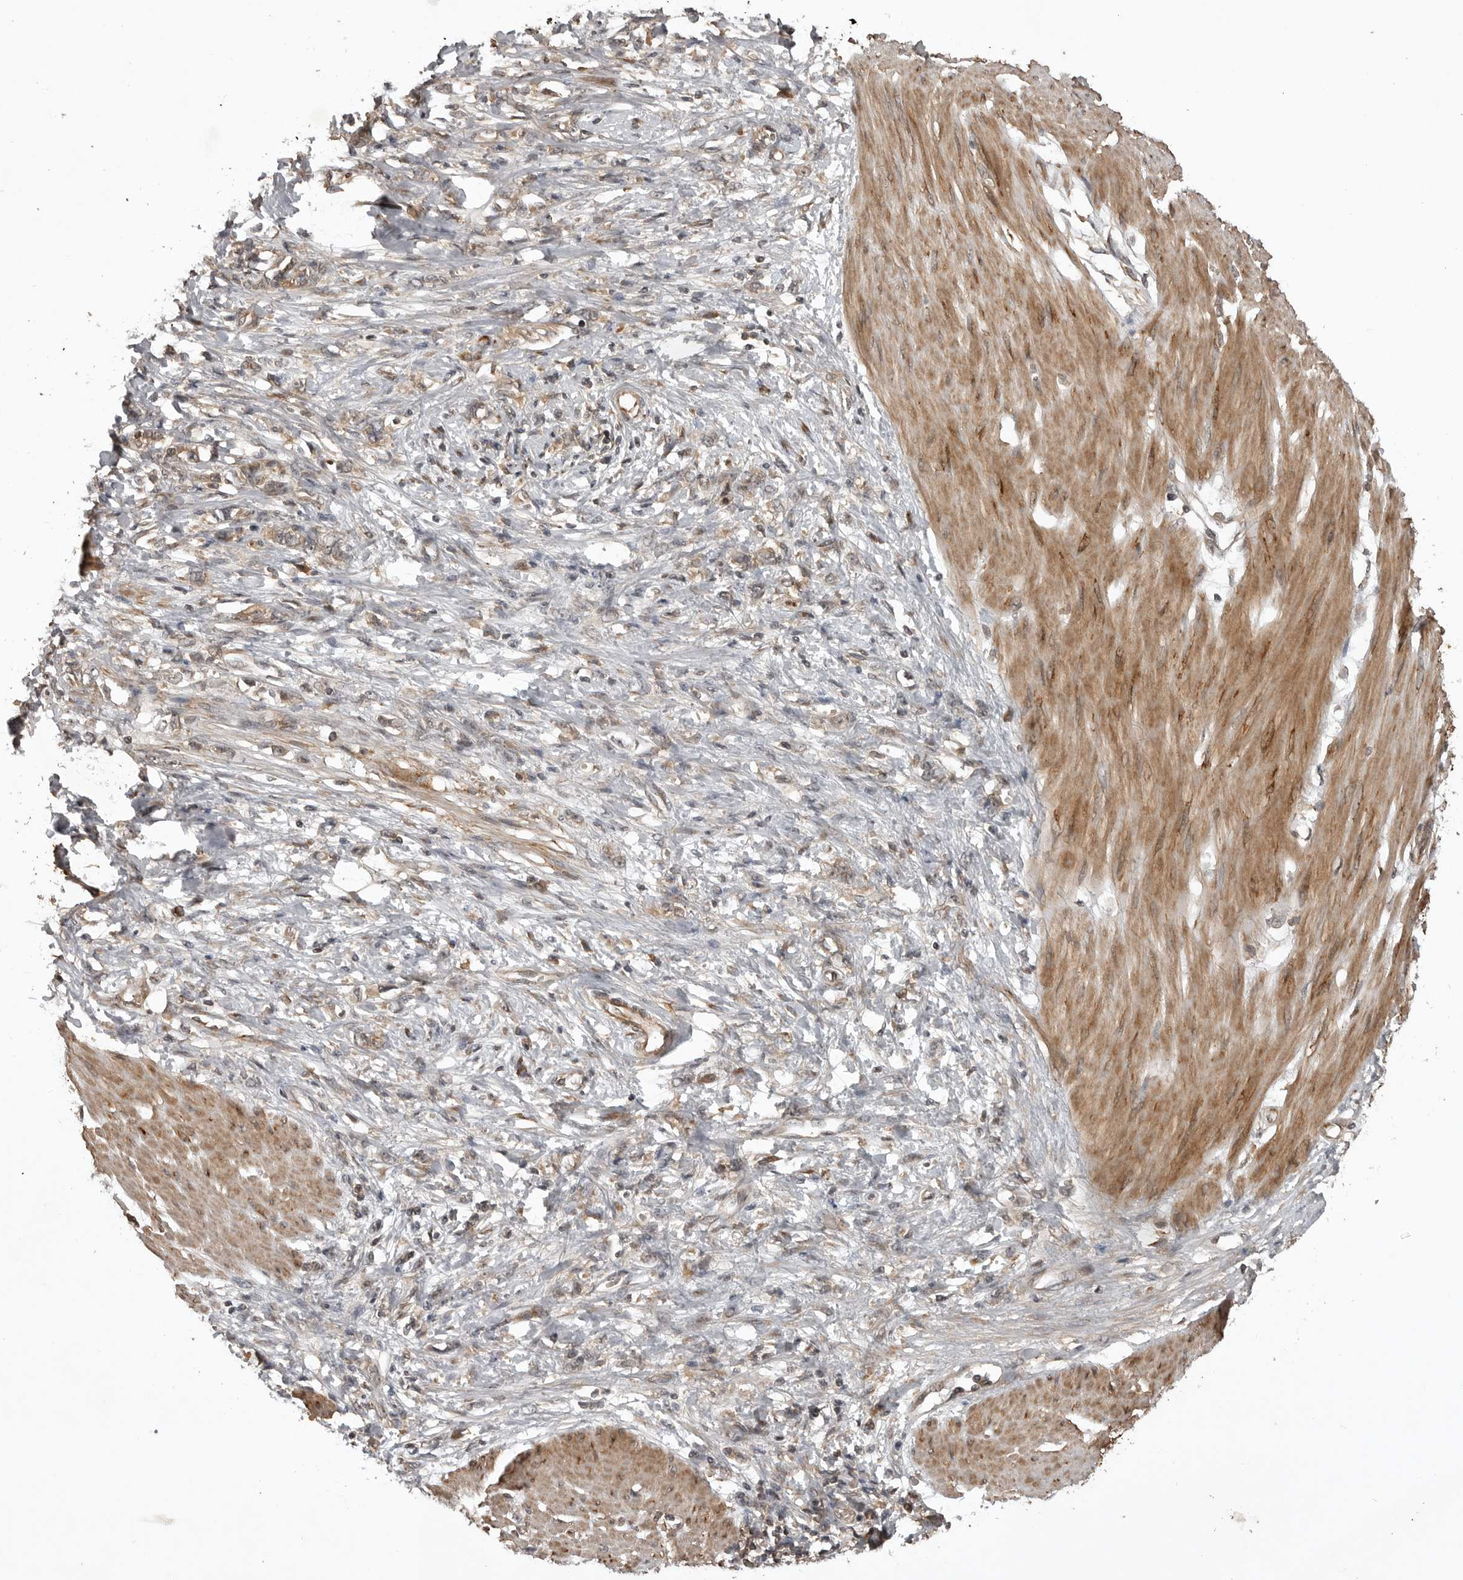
{"staining": {"intensity": "weak", "quantity": "25%-75%", "location": "cytoplasmic/membranous"}, "tissue": "stomach cancer", "cell_type": "Tumor cells", "image_type": "cancer", "snomed": [{"axis": "morphology", "description": "Adenocarcinoma, NOS"}, {"axis": "topography", "description": "Stomach"}], "caption": "Stomach adenocarcinoma stained with IHC exhibits weak cytoplasmic/membranous expression in approximately 25%-75% of tumor cells.", "gene": "AKAP7", "patient": {"sex": "female", "age": 76}}